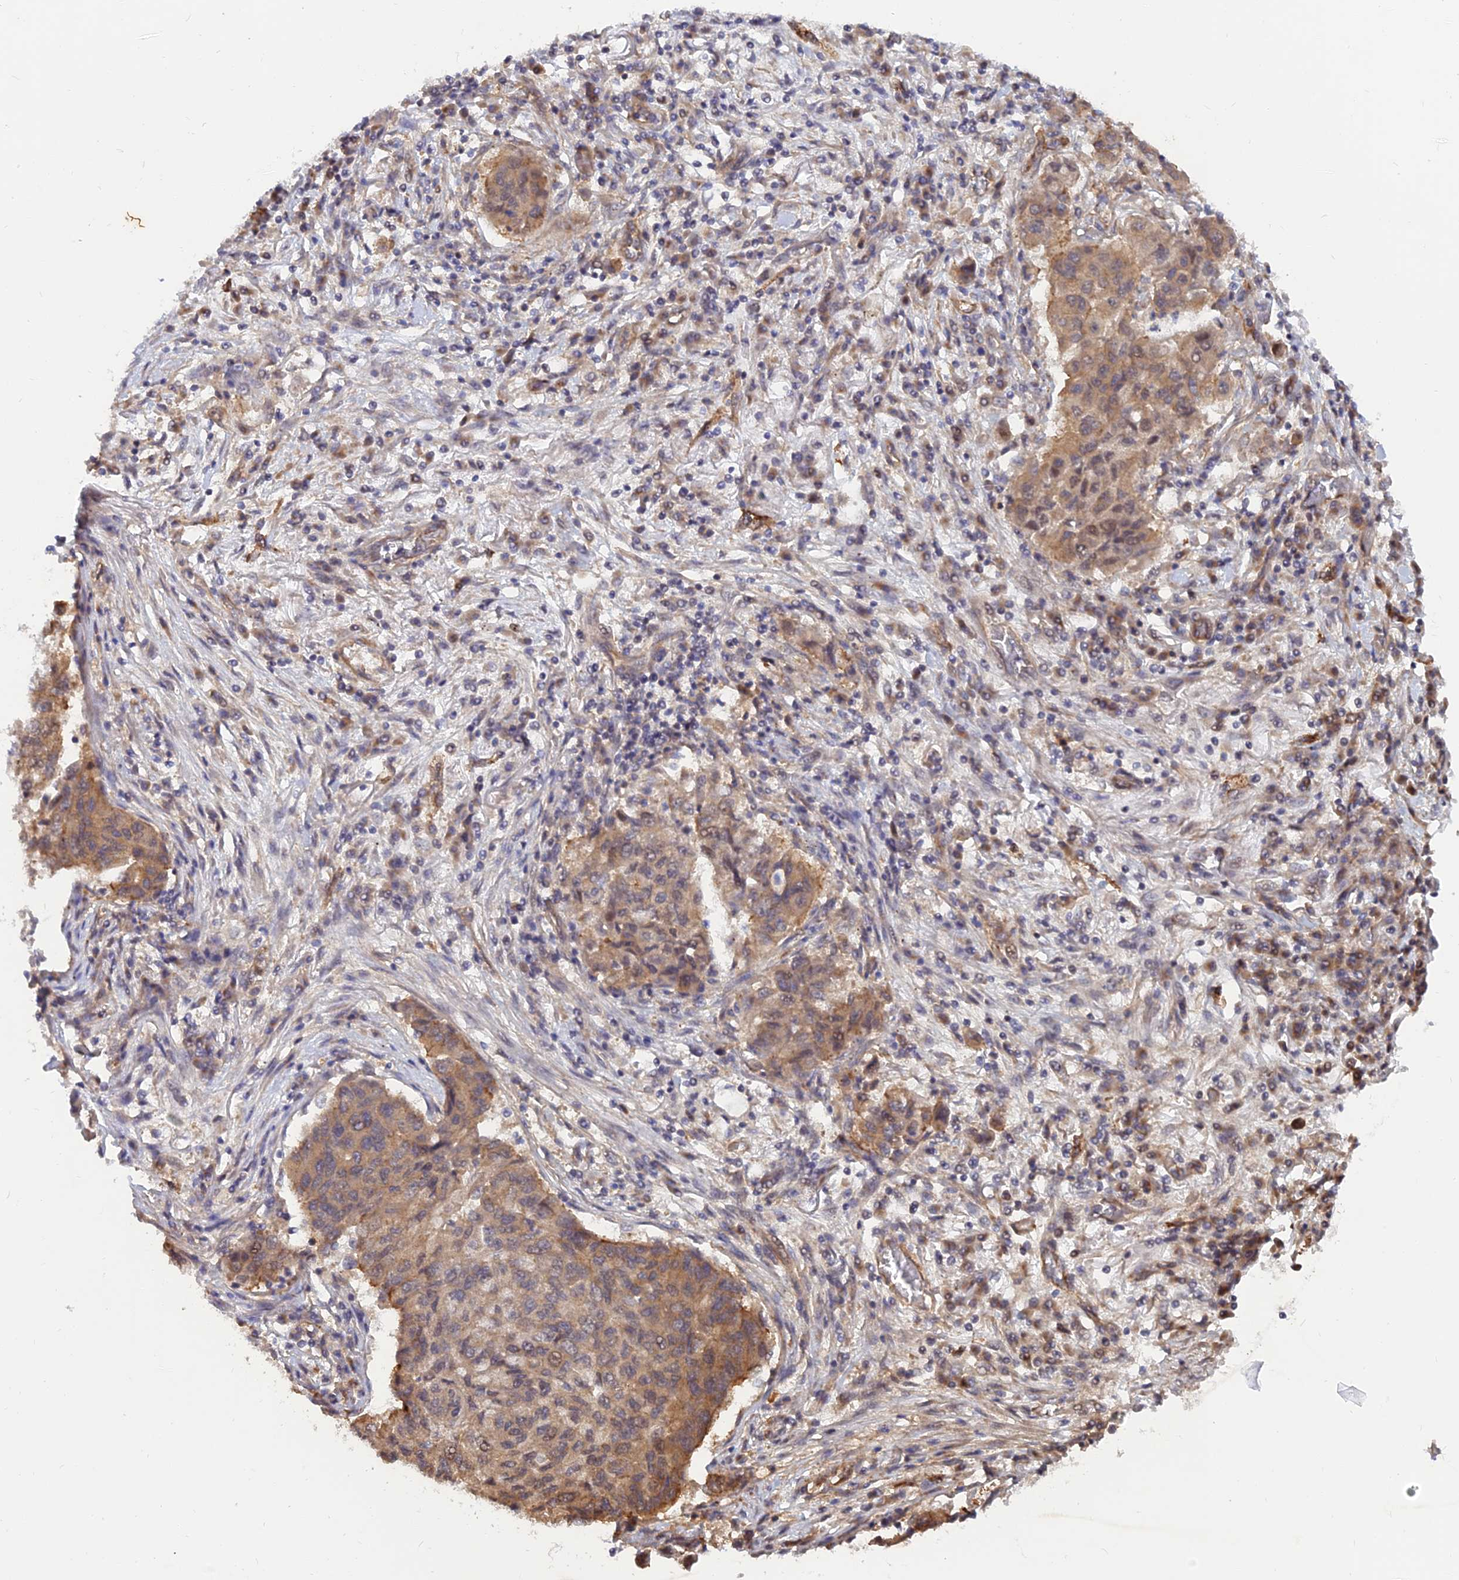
{"staining": {"intensity": "moderate", "quantity": ">75%", "location": "cytoplasmic/membranous,nuclear"}, "tissue": "lung cancer", "cell_type": "Tumor cells", "image_type": "cancer", "snomed": [{"axis": "morphology", "description": "Squamous cell carcinoma, NOS"}, {"axis": "topography", "description": "Lung"}], "caption": "A histopathology image of squamous cell carcinoma (lung) stained for a protein reveals moderate cytoplasmic/membranous and nuclear brown staining in tumor cells. The protein of interest is shown in brown color, while the nuclei are stained blue.", "gene": "WDR41", "patient": {"sex": "male", "age": 74}}